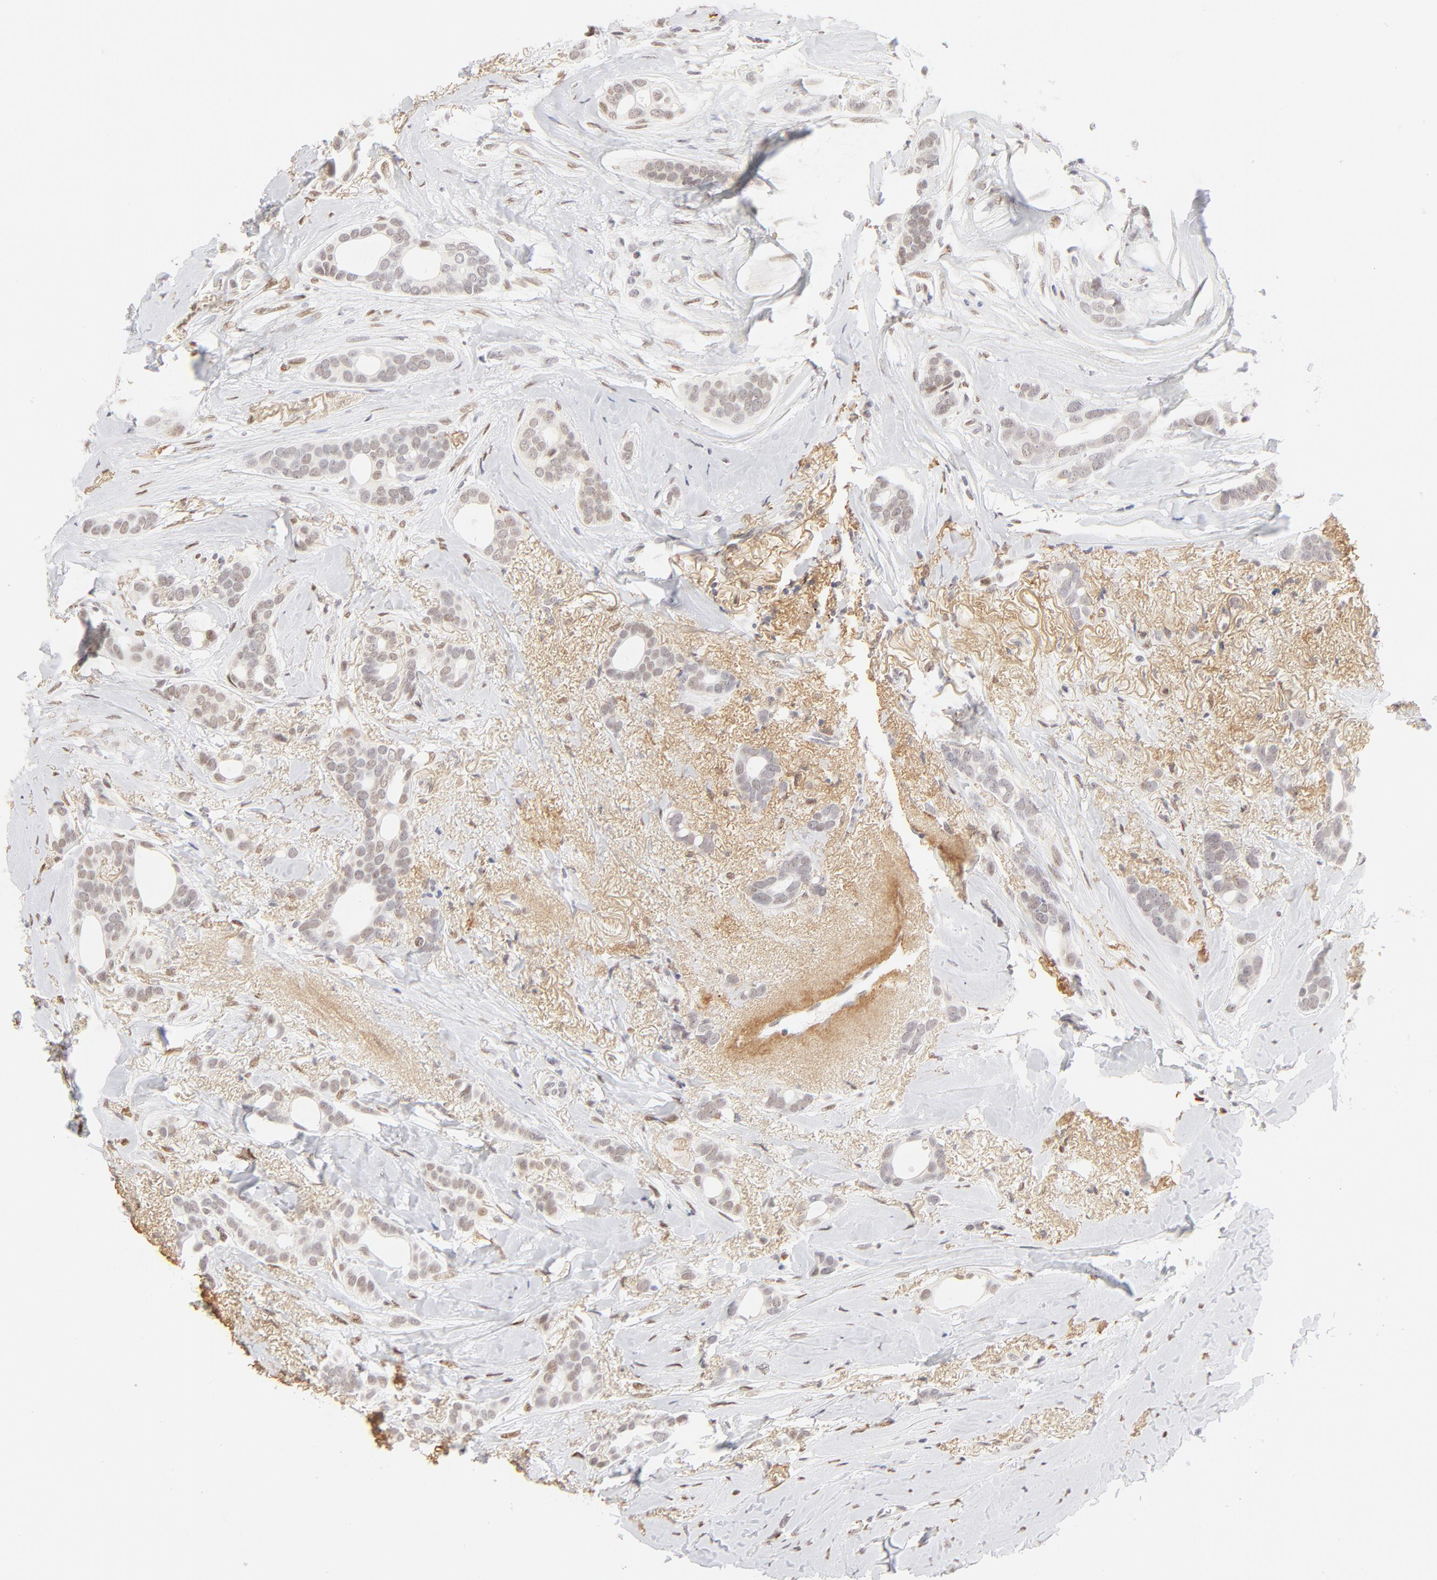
{"staining": {"intensity": "weak", "quantity": "<25%", "location": "nuclear"}, "tissue": "breast cancer", "cell_type": "Tumor cells", "image_type": "cancer", "snomed": [{"axis": "morphology", "description": "Duct carcinoma"}, {"axis": "topography", "description": "Breast"}], "caption": "Immunohistochemistry micrograph of neoplastic tissue: human breast cancer (invasive ductal carcinoma) stained with DAB (3,3'-diaminobenzidine) demonstrates no significant protein staining in tumor cells.", "gene": "PBX1", "patient": {"sex": "female", "age": 54}}